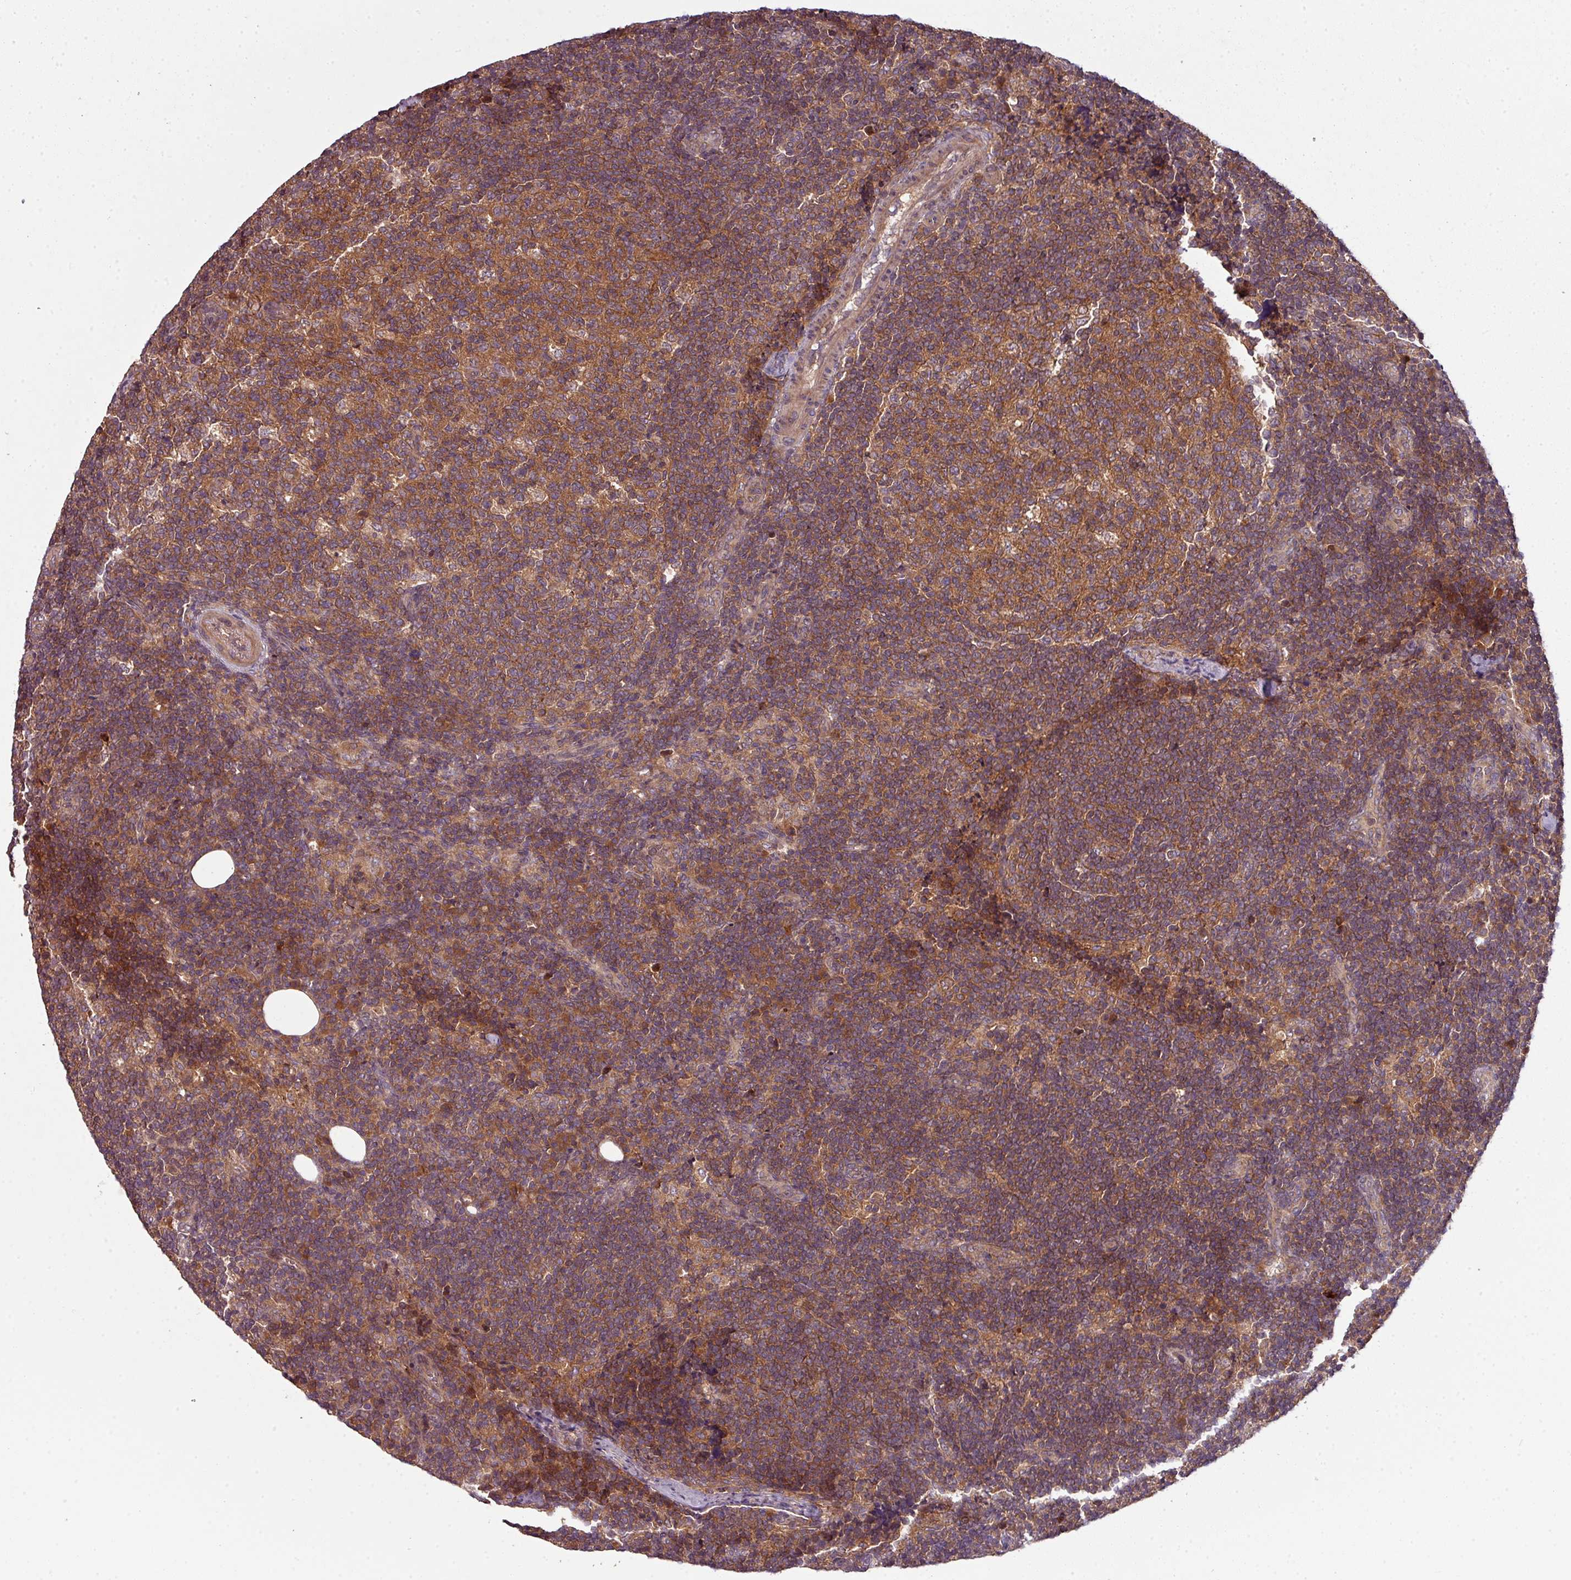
{"staining": {"intensity": "strong", "quantity": ">75%", "location": "cytoplasmic/membranous"}, "tissue": "lymph node", "cell_type": "Germinal center cells", "image_type": "normal", "snomed": [{"axis": "morphology", "description": "Normal tissue, NOS"}, {"axis": "topography", "description": "Lymph node"}], "caption": "A histopathology image of lymph node stained for a protein reveals strong cytoplasmic/membranous brown staining in germinal center cells. (IHC, brightfield microscopy, high magnification).", "gene": "GSKIP", "patient": {"sex": "female", "age": 31}}